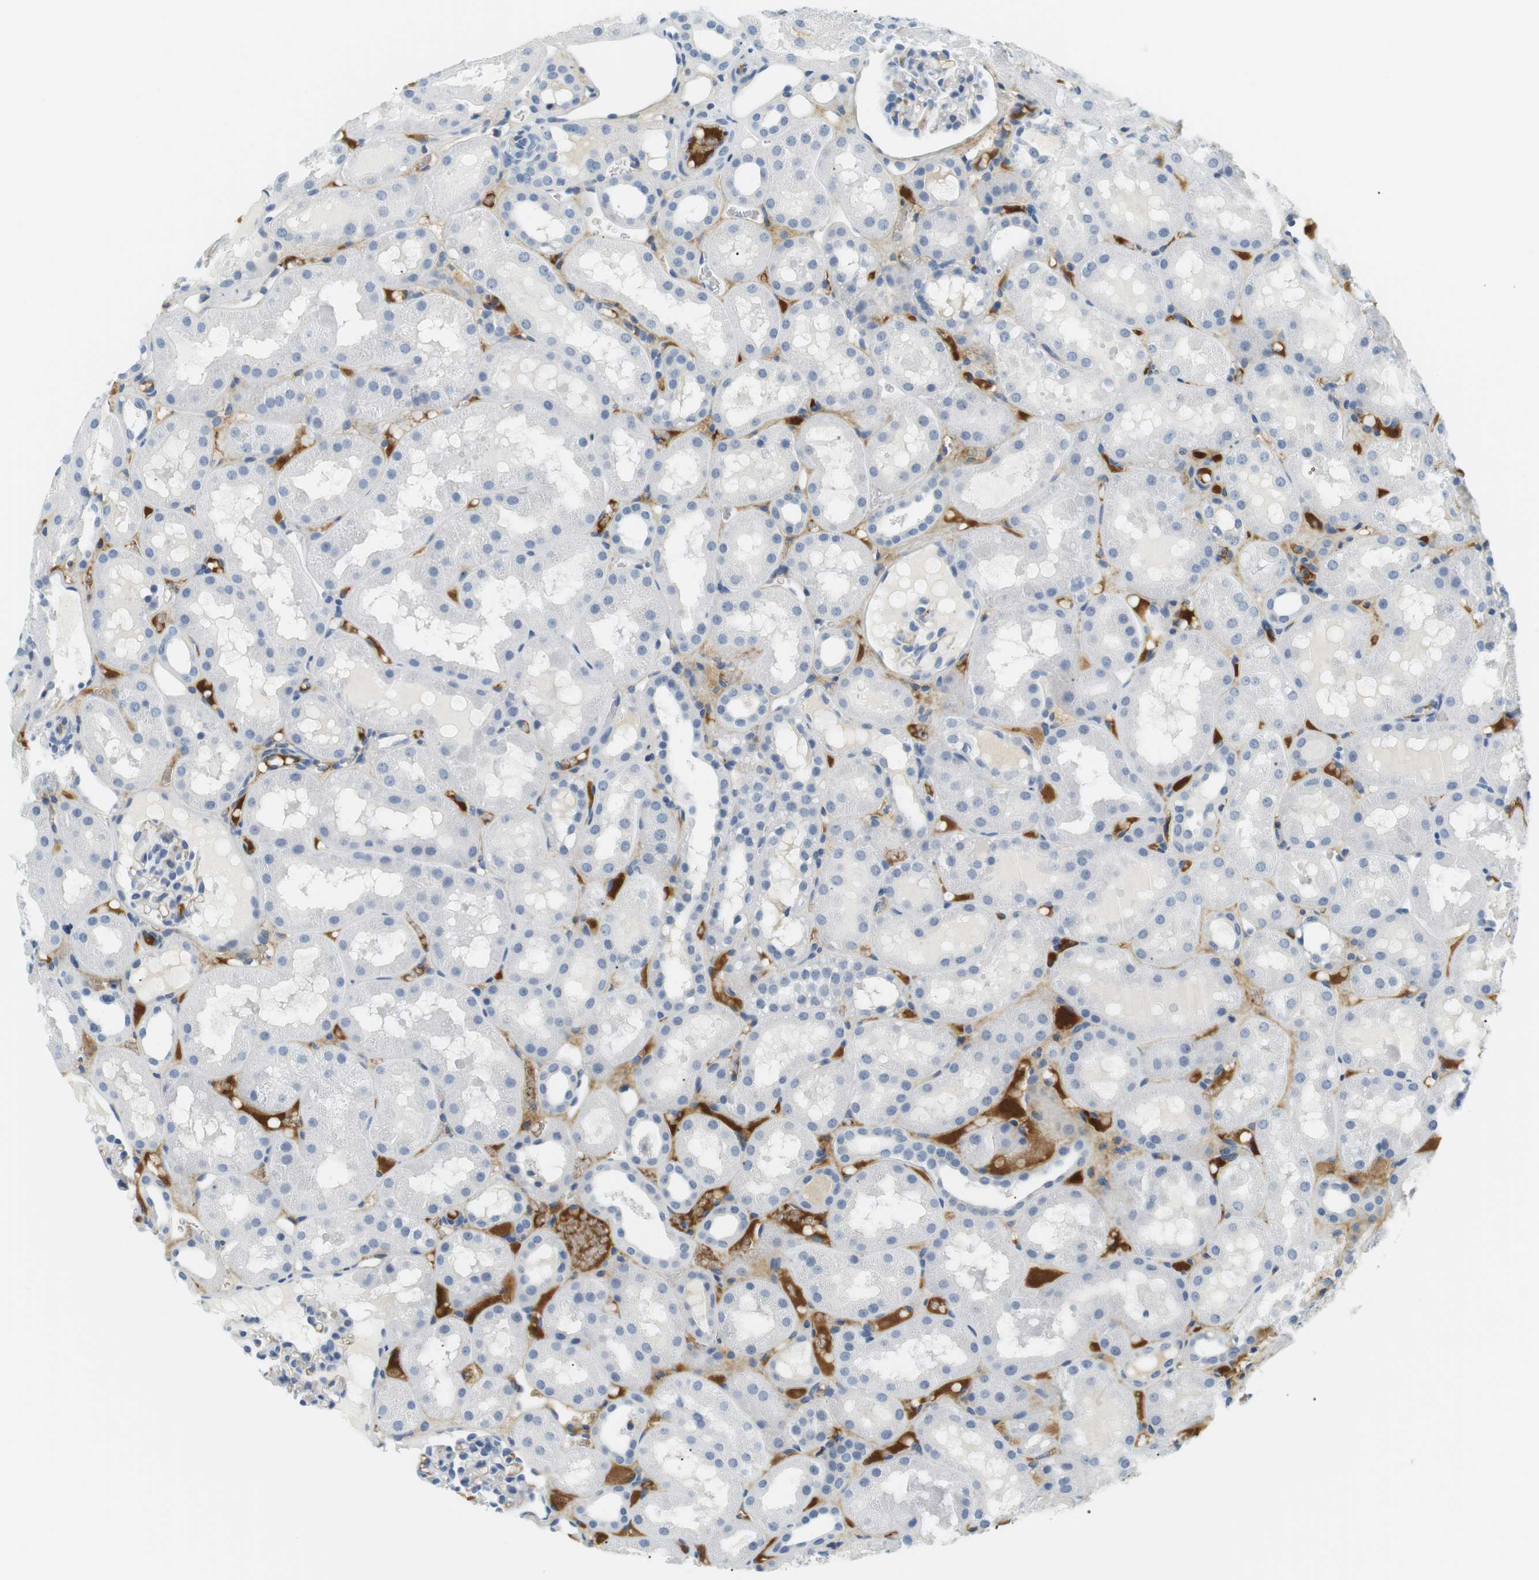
{"staining": {"intensity": "negative", "quantity": "none", "location": "none"}, "tissue": "kidney", "cell_type": "Cells in glomeruli", "image_type": "normal", "snomed": [{"axis": "morphology", "description": "Normal tissue, NOS"}, {"axis": "topography", "description": "Kidney"}, {"axis": "topography", "description": "Urinary bladder"}], "caption": "Human kidney stained for a protein using immunohistochemistry displays no expression in cells in glomeruli.", "gene": "APOB", "patient": {"sex": "male", "age": 16}}